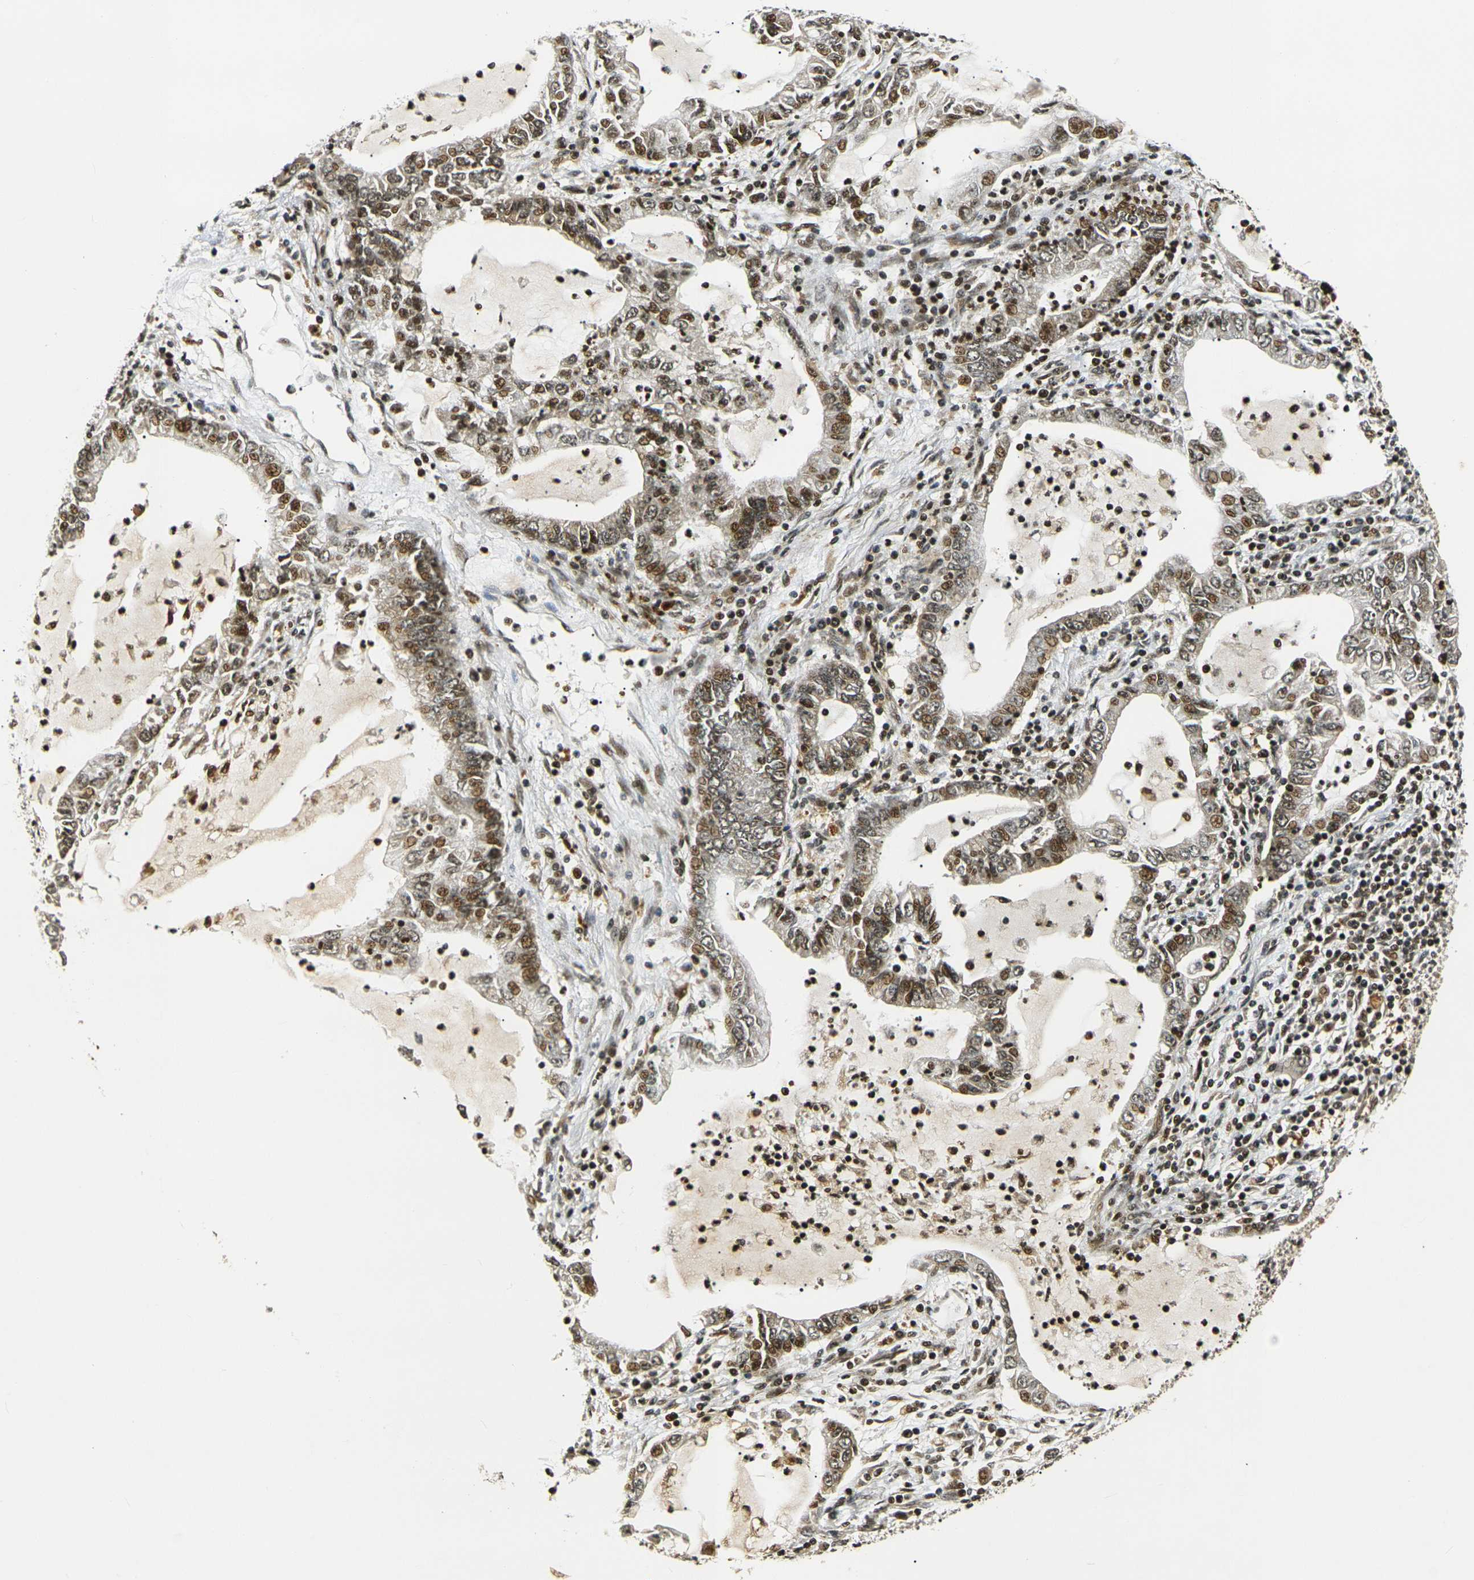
{"staining": {"intensity": "moderate", "quantity": ">75%", "location": "cytoplasmic/membranous,nuclear"}, "tissue": "lung cancer", "cell_type": "Tumor cells", "image_type": "cancer", "snomed": [{"axis": "morphology", "description": "Adenocarcinoma, NOS"}, {"axis": "topography", "description": "Lung"}], "caption": "The histopathology image demonstrates a brown stain indicating the presence of a protein in the cytoplasmic/membranous and nuclear of tumor cells in lung adenocarcinoma.", "gene": "ACTL6A", "patient": {"sex": "female", "age": 51}}